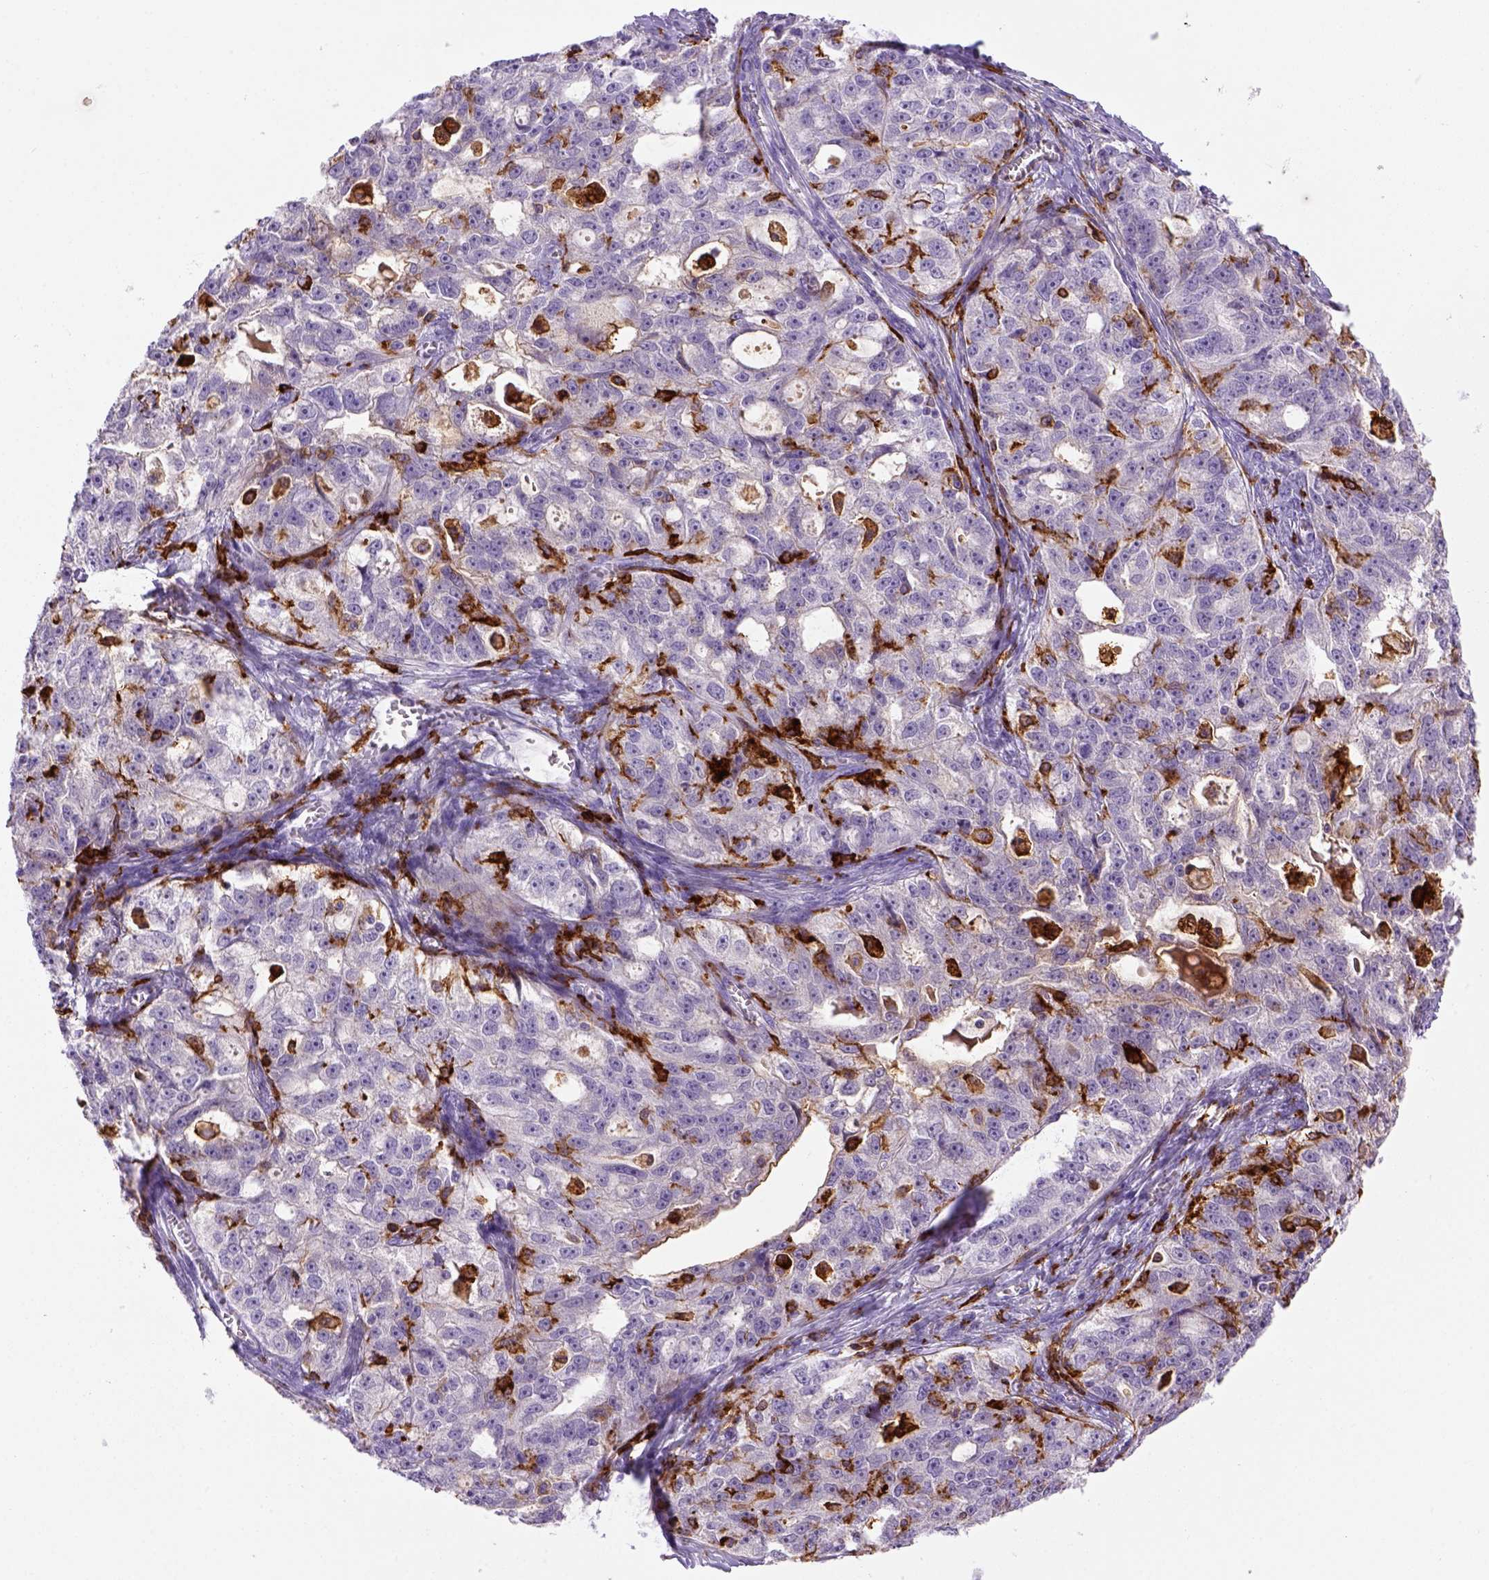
{"staining": {"intensity": "negative", "quantity": "none", "location": "none"}, "tissue": "ovarian cancer", "cell_type": "Tumor cells", "image_type": "cancer", "snomed": [{"axis": "morphology", "description": "Cystadenocarcinoma, serous, NOS"}, {"axis": "topography", "description": "Ovary"}], "caption": "Ovarian cancer (serous cystadenocarcinoma) was stained to show a protein in brown. There is no significant positivity in tumor cells. The staining is performed using DAB (3,3'-diaminobenzidine) brown chromogen with nuclei counter-stained in using hematoxylin.", "gene": "CD14", "patient": {"sex": "female", "age": 51}}